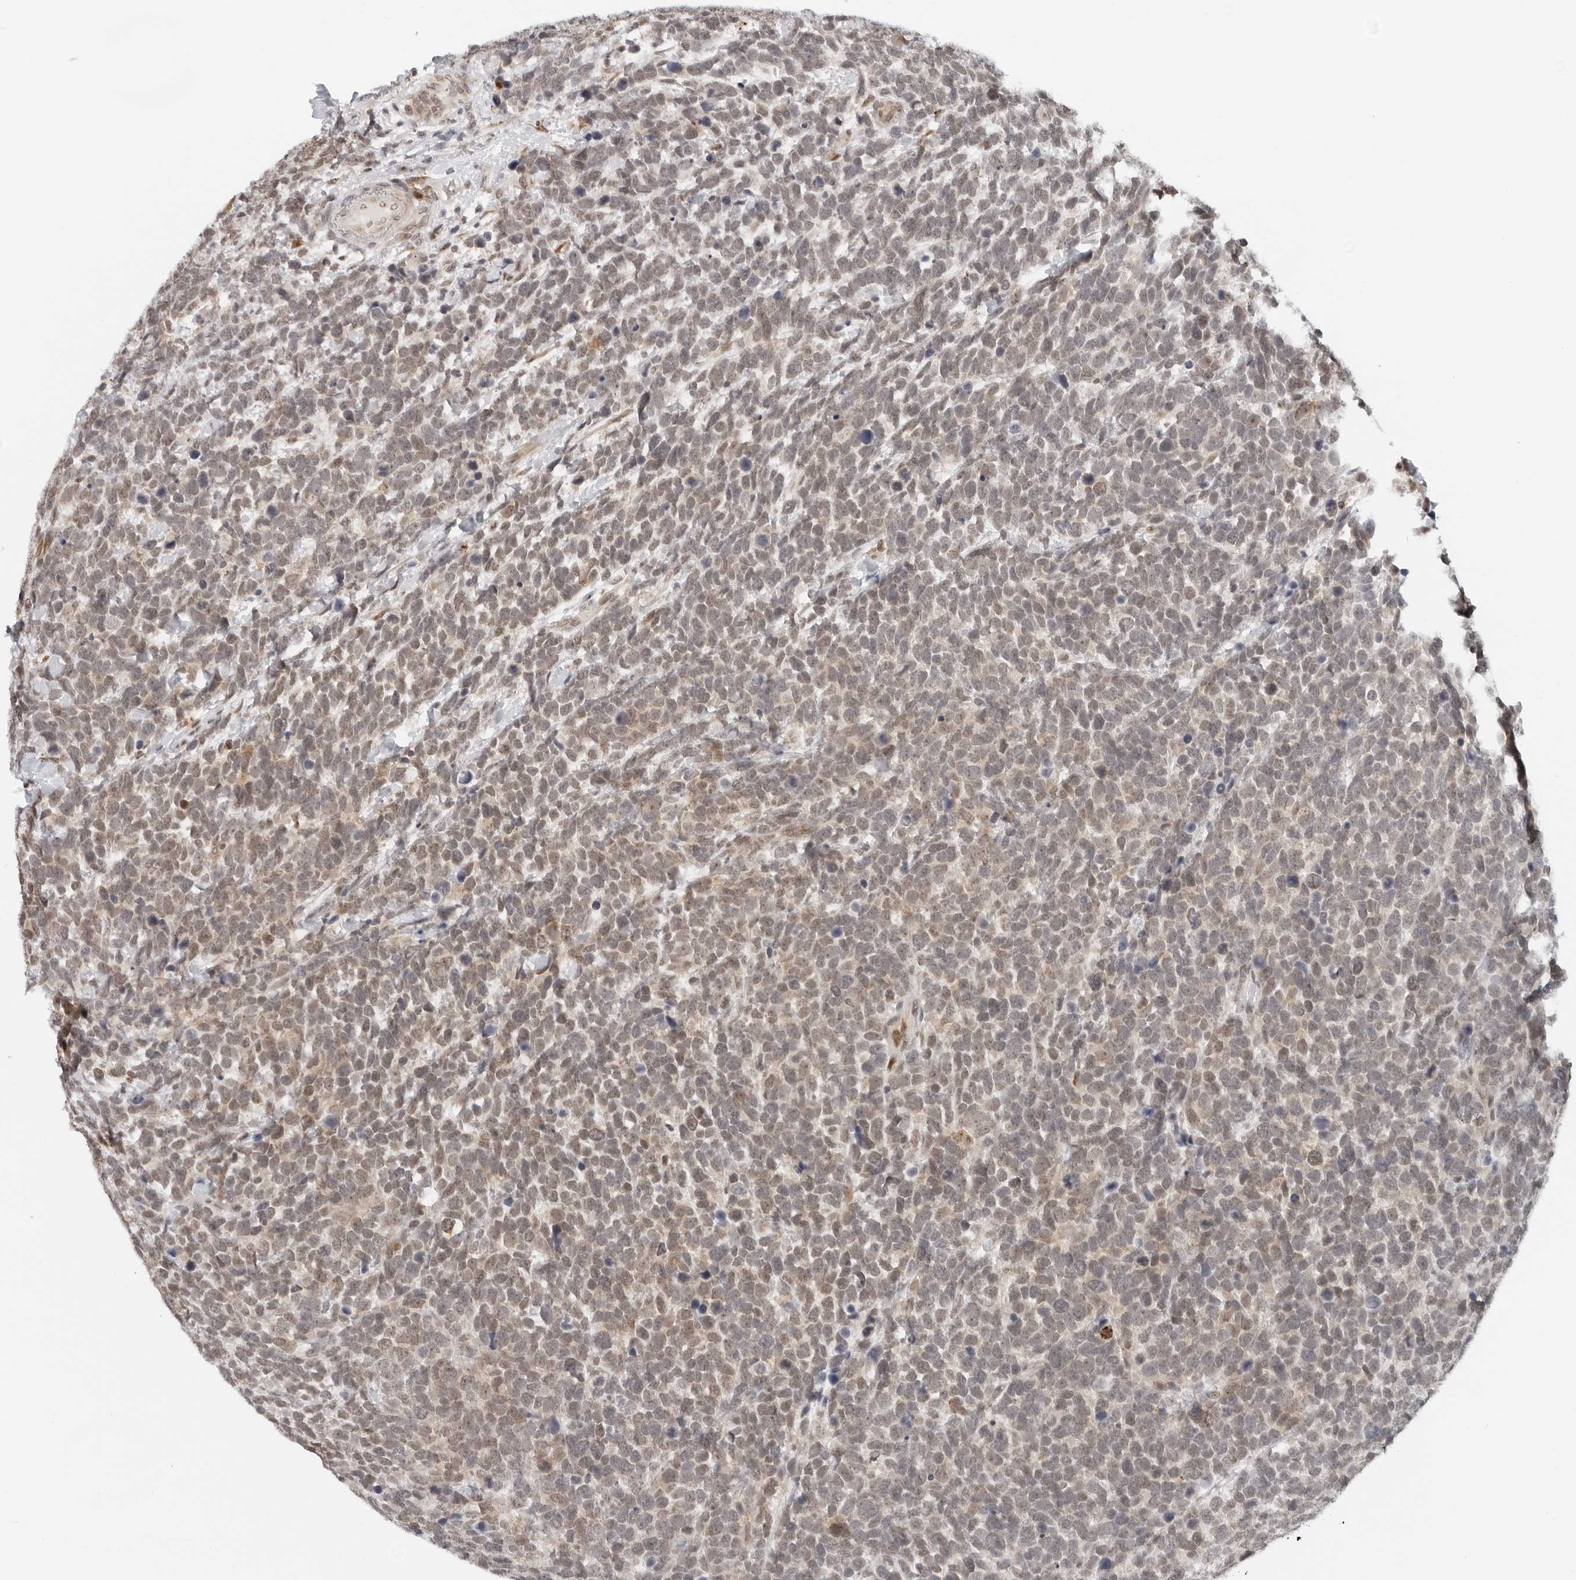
{"staining": {"intensity": "weak", "quantity": "25%-75%", "location": "nuclear"}, "tissue": "urothelial cancer", "cell_type": "Tumor cells", "image_type": "cancer", "snomed": [{"axis": "morphology", "description": "Urothelial carcinoma, High grade"}, {"axis": "topography", "description": "Urinary bladder"}], "caption": "Immunohistochemistry (IHC) micrograph of urothelial carcinoma (high-grade) stained for a protein (brown), which displays low levels of weak nuclear staining in about 25%-75% of tumor cells.", "gene": "TOX4", "patient": {"sex": "female", "age": 82}}